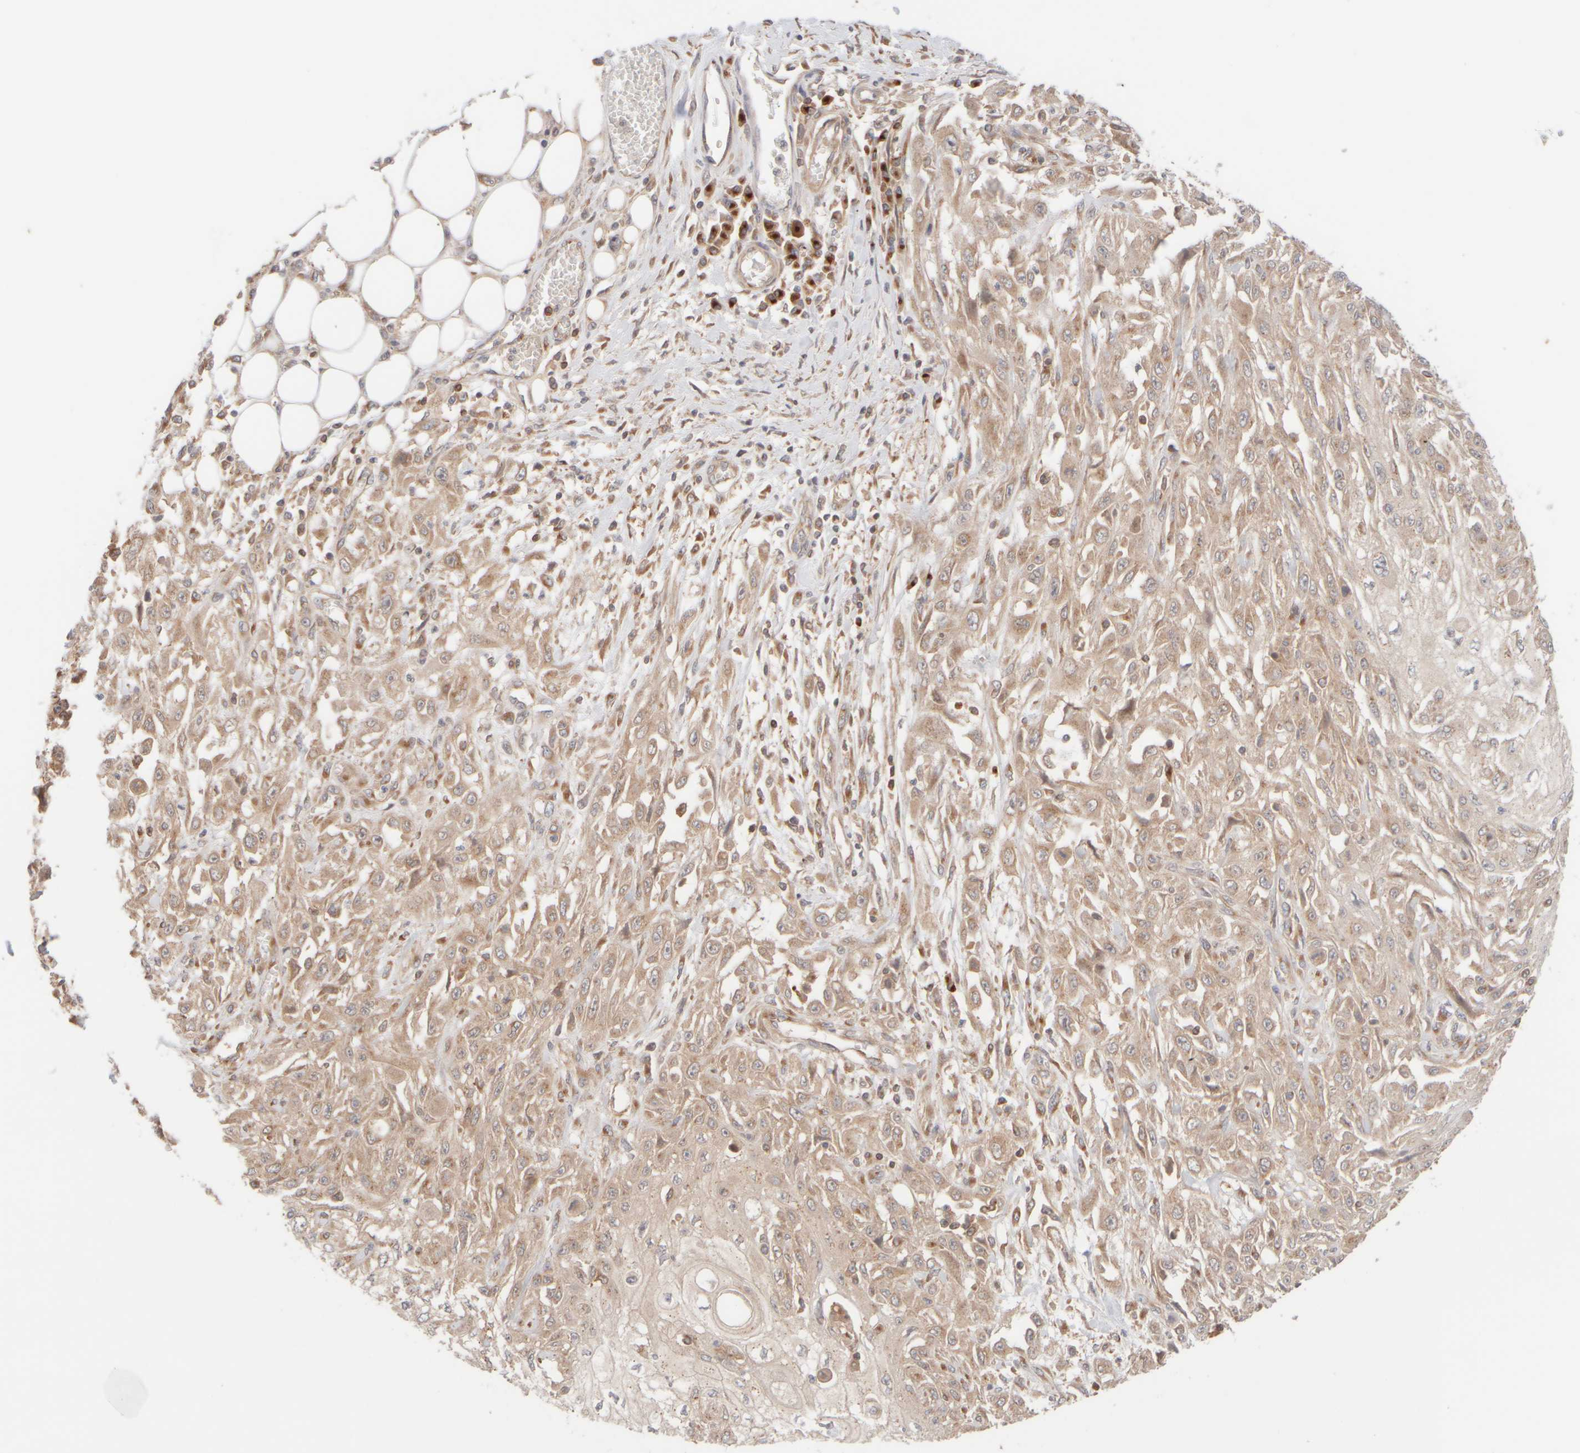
{"staining": {"intensity": "weak", "quantity": ">75%", "location": "cytoplasmic/membranous"}, "tissue": "skin cancer", "cell_type": "Tumor cells", "image_type": "cancer", "snomed": [{"axis": "morphology", "description": "Squamous cell carcinoma, NOS"}, {"axis": "morphology", "description": "Squamous cell carcinoma, metastatic, NOS"}, {"axis": "topography", "description": "Skin"}, {"axis": "topography", "description": "Lymph node"}], "caption": "This histopathology image exhibits skin metastatic squamous cell carcinoma stained with immunohistochemistry to label a protein in brown. The cytoplasmic/membranous of tumor cells show weak positivity for the protein. Nuclei are counter-stained blue.", "gene": "RABEP1", "patient": {"sex": "male", "age": 75}}